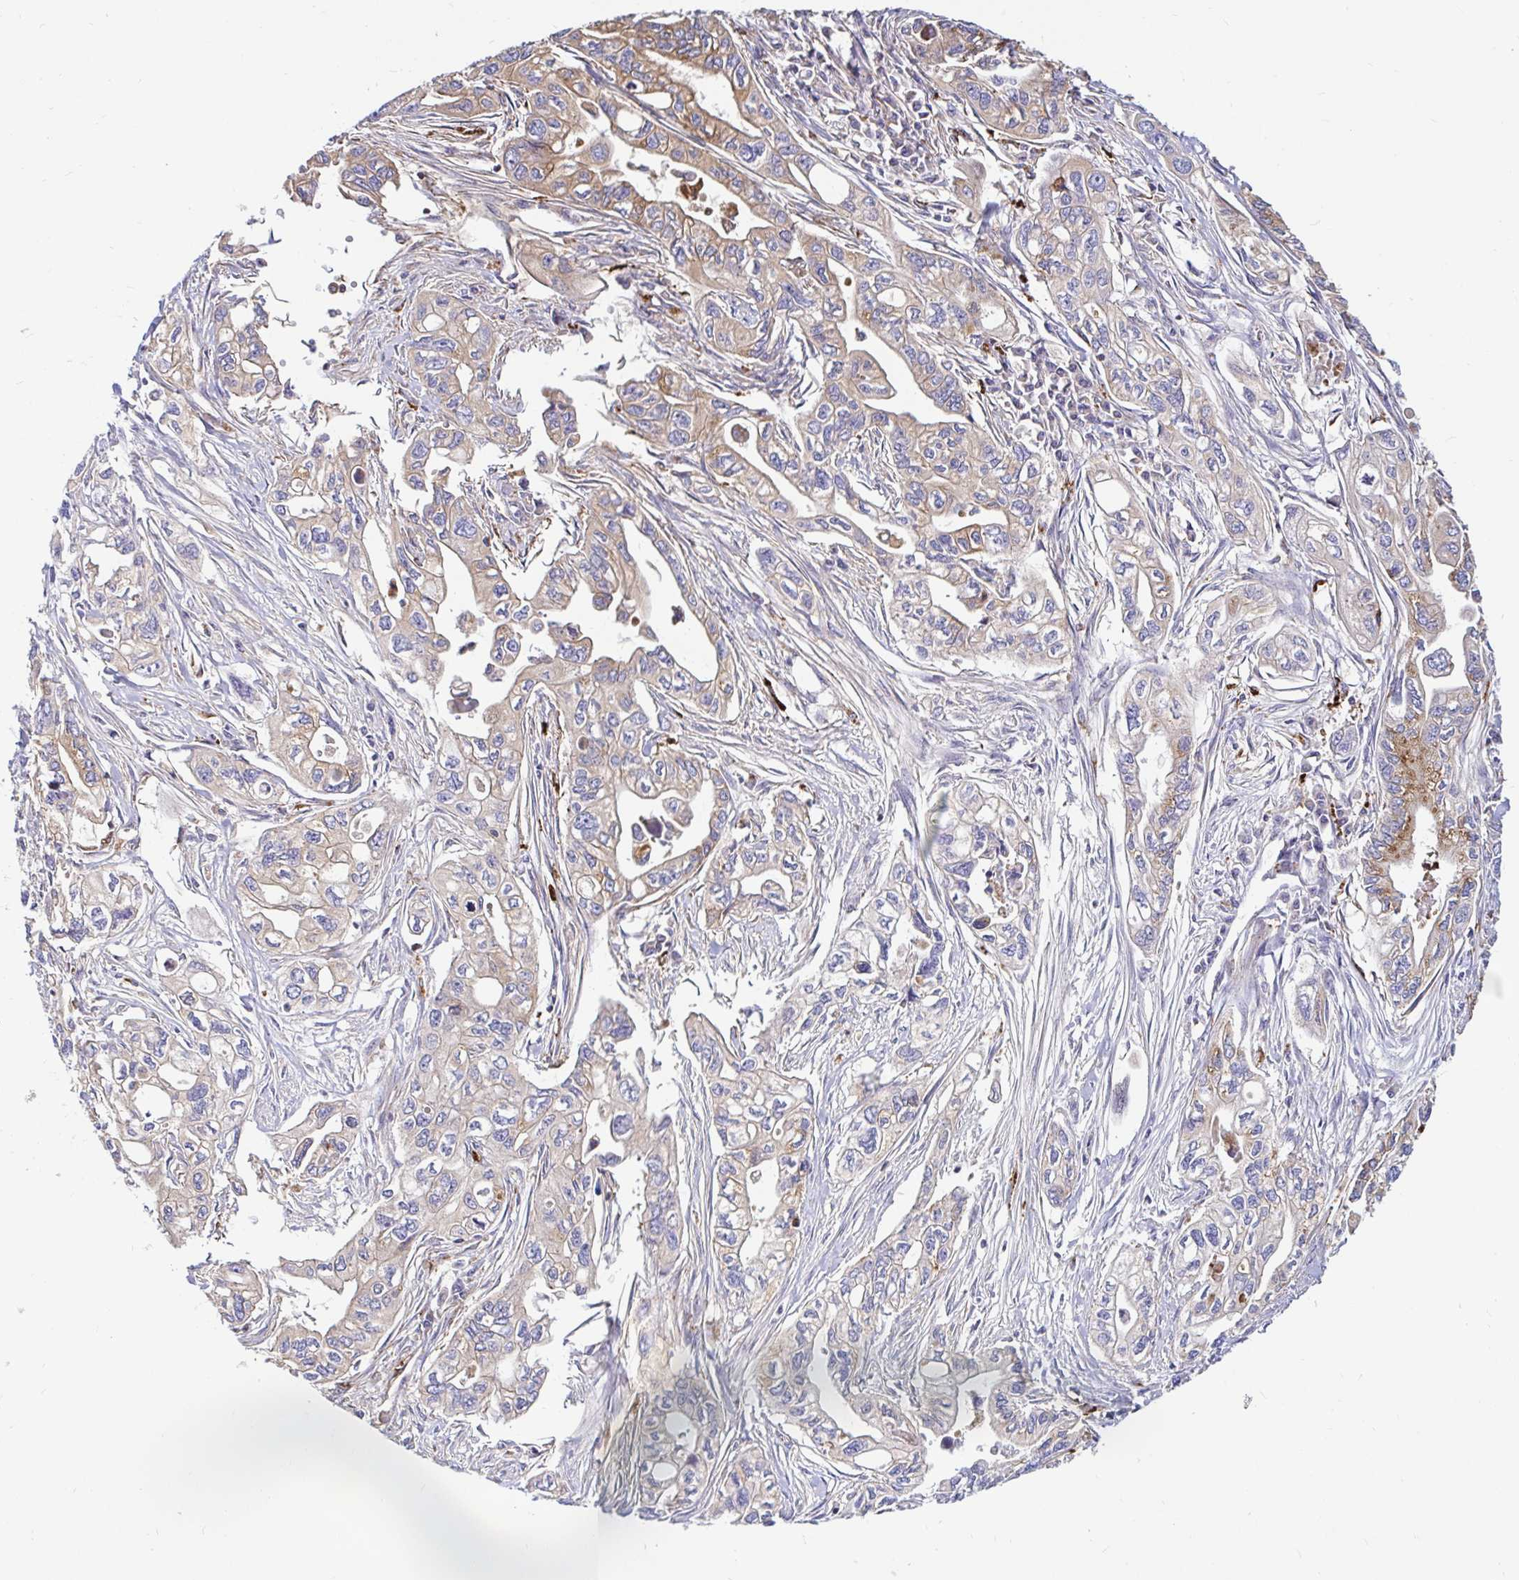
{"staining": {"intensity": "moderate", "quantity": "<25%", "location": "cytoplasmic/membranous"}, "tissue": "pancreatic cancer", "cell_type": "Tumor cells", "image_type": "cancer", "snomed": [{"axis": "morphology", "description": "Adenocarcinoma, NOS"}, {"axis": "topography", "description": "Pancreas"}], "caption": "The image reveals staining of adenocarcinoma (pancreatic), revealing moderate cytoplasmic/membranous protein expression (brown color) within tumor cells.", "gene": "FUCA1", "patient": {"sex": "male", "age": 68}}